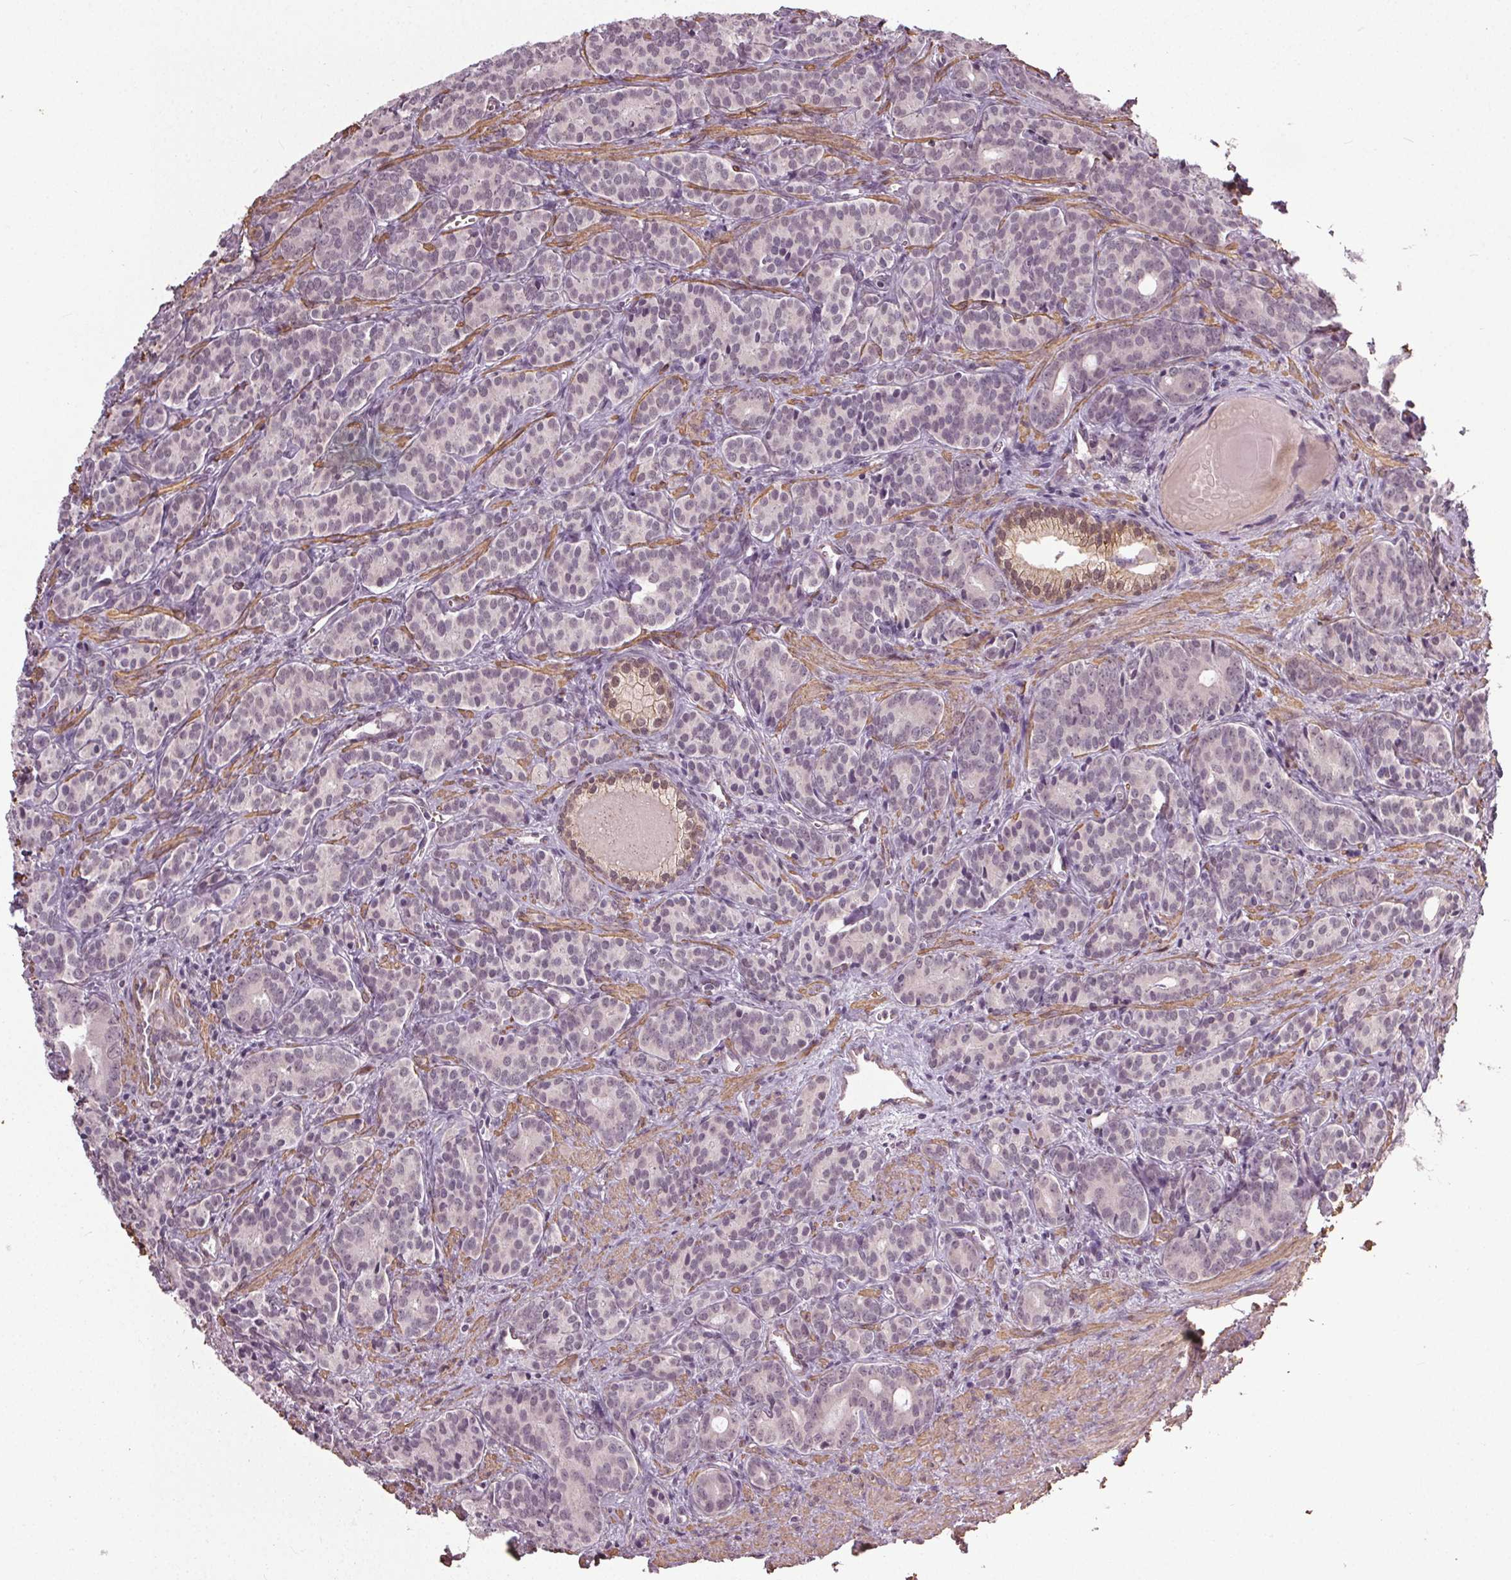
{"staining": {"intensity": "weak", "quantity": "25%-75%", "location": "nuclear"}, "tissue": "prostate cancer", "cell_type": "Tumor cells", "image_type": "cancer", "snomed": [{"axis": "morphology", "description": "Adenocarcinoma, High grade"}, {"axis": "topography", "description": "Prostate"}], "caption": "A low amount of weak nuclear positivity is appreciated in about 25%-75% of tumor cells in high-grade adenocarcinoma (prostate) tissue.", "gene": "PKP1", "patient": {"sex": "male", "age": 84}}